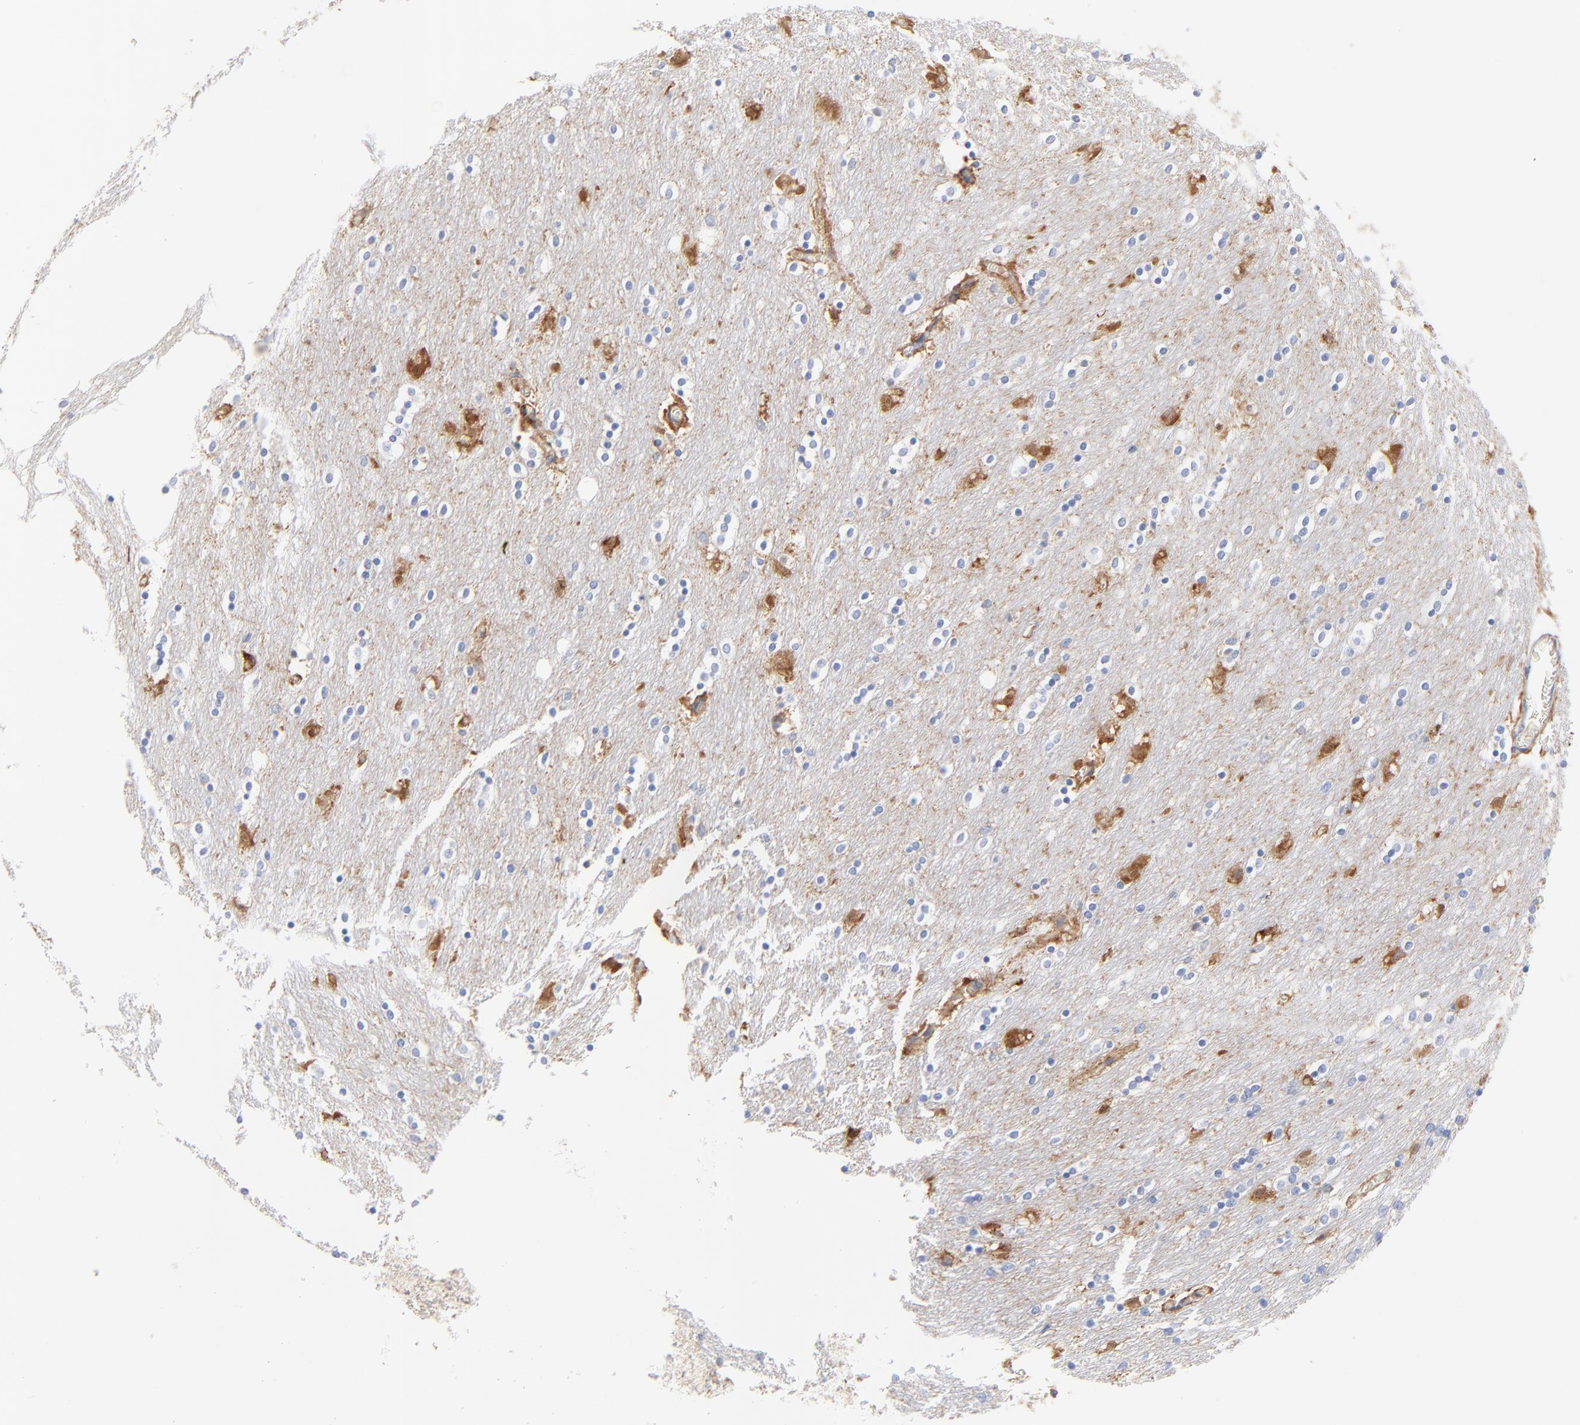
{"staining": {"intensity": "moderate", "quantity": "<25%", "location": "cytoplasmic/membranous"}, "tissue": "caudate", "cell_type": "Glial cells", "image_type": "normal", "snomed": [{"axis": "morphology", "description": "Normal tissue, NOS"}, {"axis": "topography", "description": "Lateral ventricle wall"}], "caption": "Immunohistochemistry (IHC) of benign caudate demonstrates low levels of moderate cytoplasmic/membranous positivity in about <25% of glial cells.", "gene": "SEPTIN11", "patient": {"sex": "female", "age": 54}}